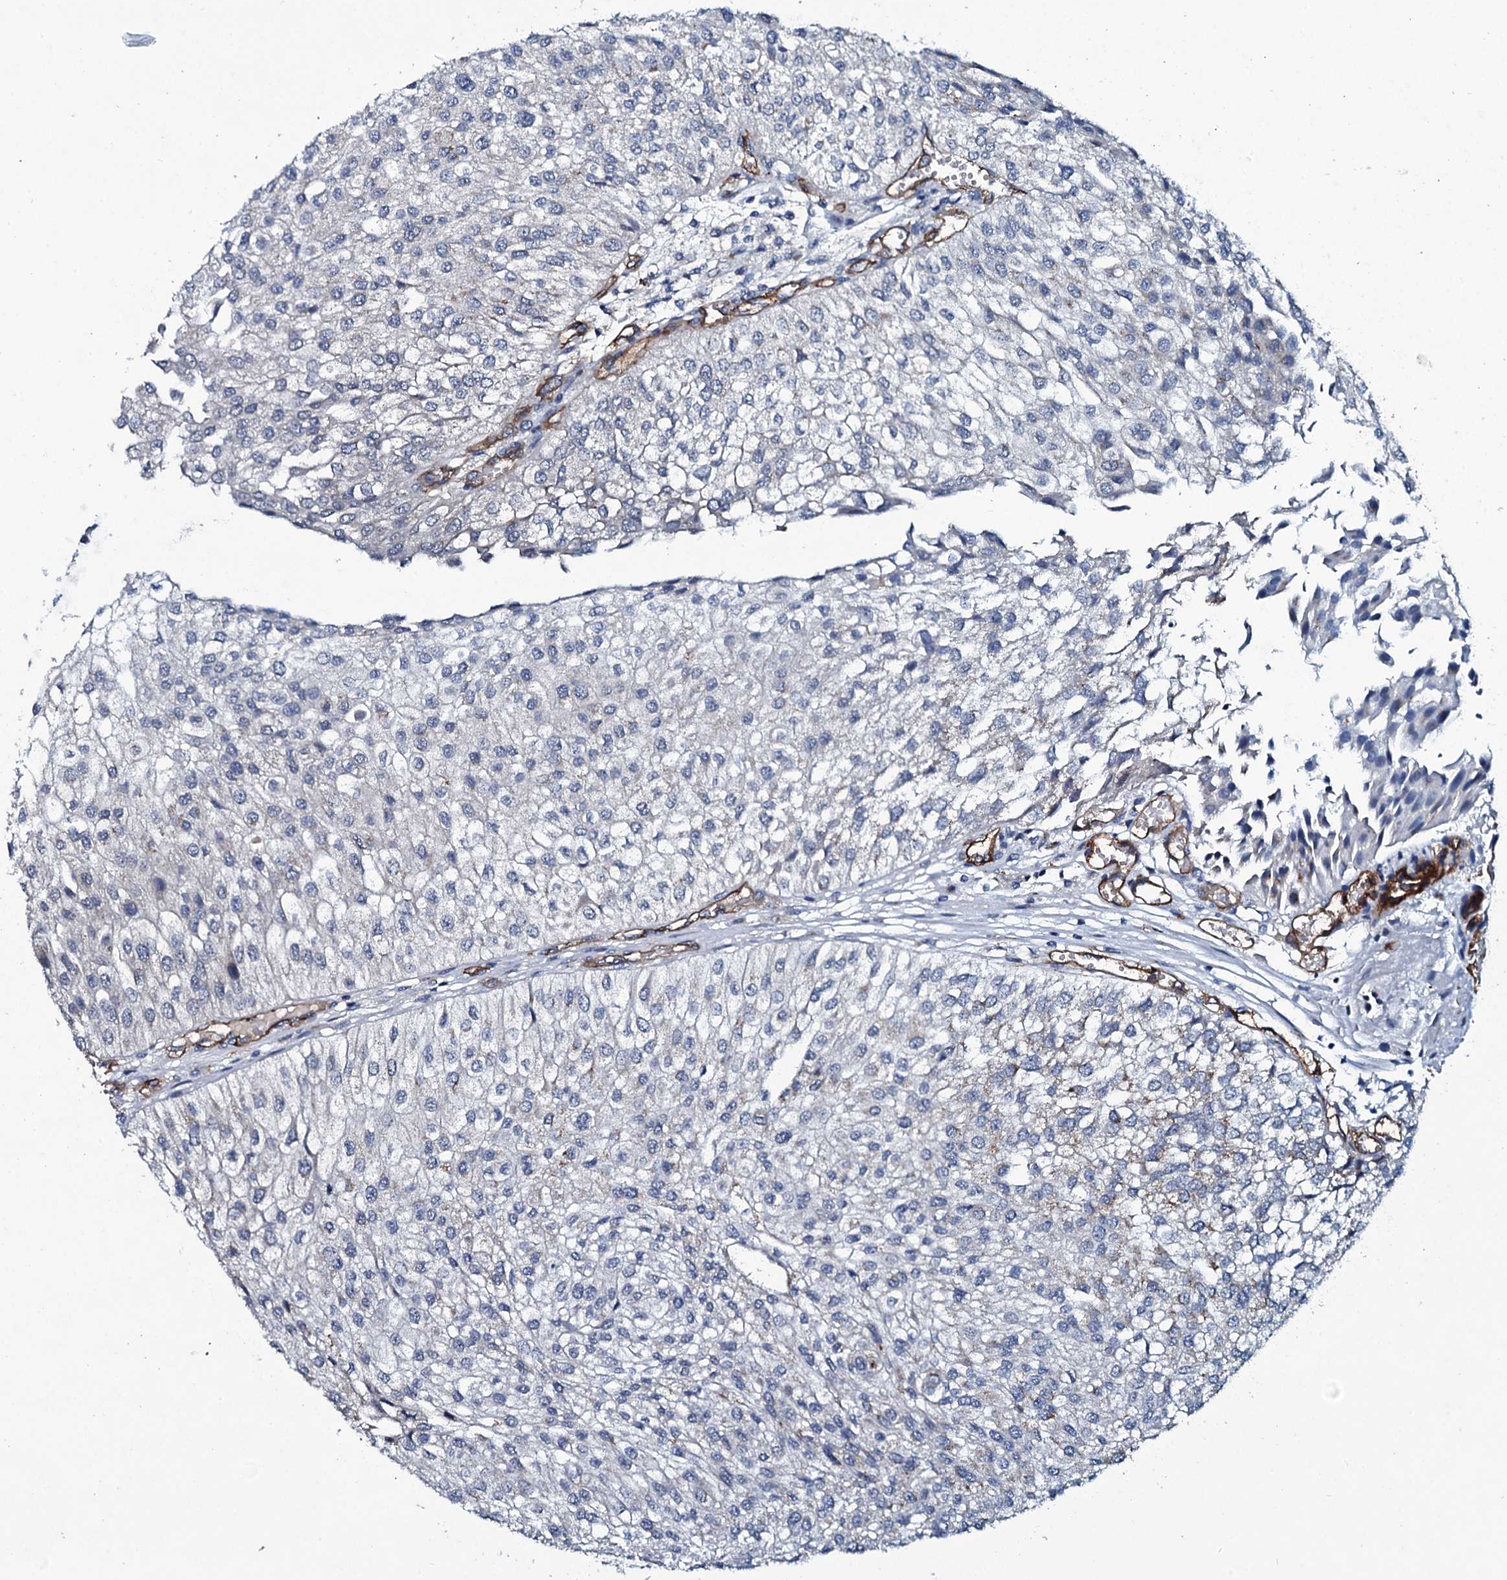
{"staining": {"intensity": "negative", "quantity": "none", "location": "none"}, "tissue": "urothelial cancer", "cell_type": "Tumor cells", "image_type": "cancer", "snomed": [{"axis": "morphology", "description": "Urothelial carcinoma, Low grade"}, {"axis": "topography", "description": "Urinary bladder"}], "caption": "A photomicrograph of urothelial cancer stained for a protein shows no brown staining in tumor cells.", "gene": "CLEC14A", "patient": {"sex": "female", "age": 89}}